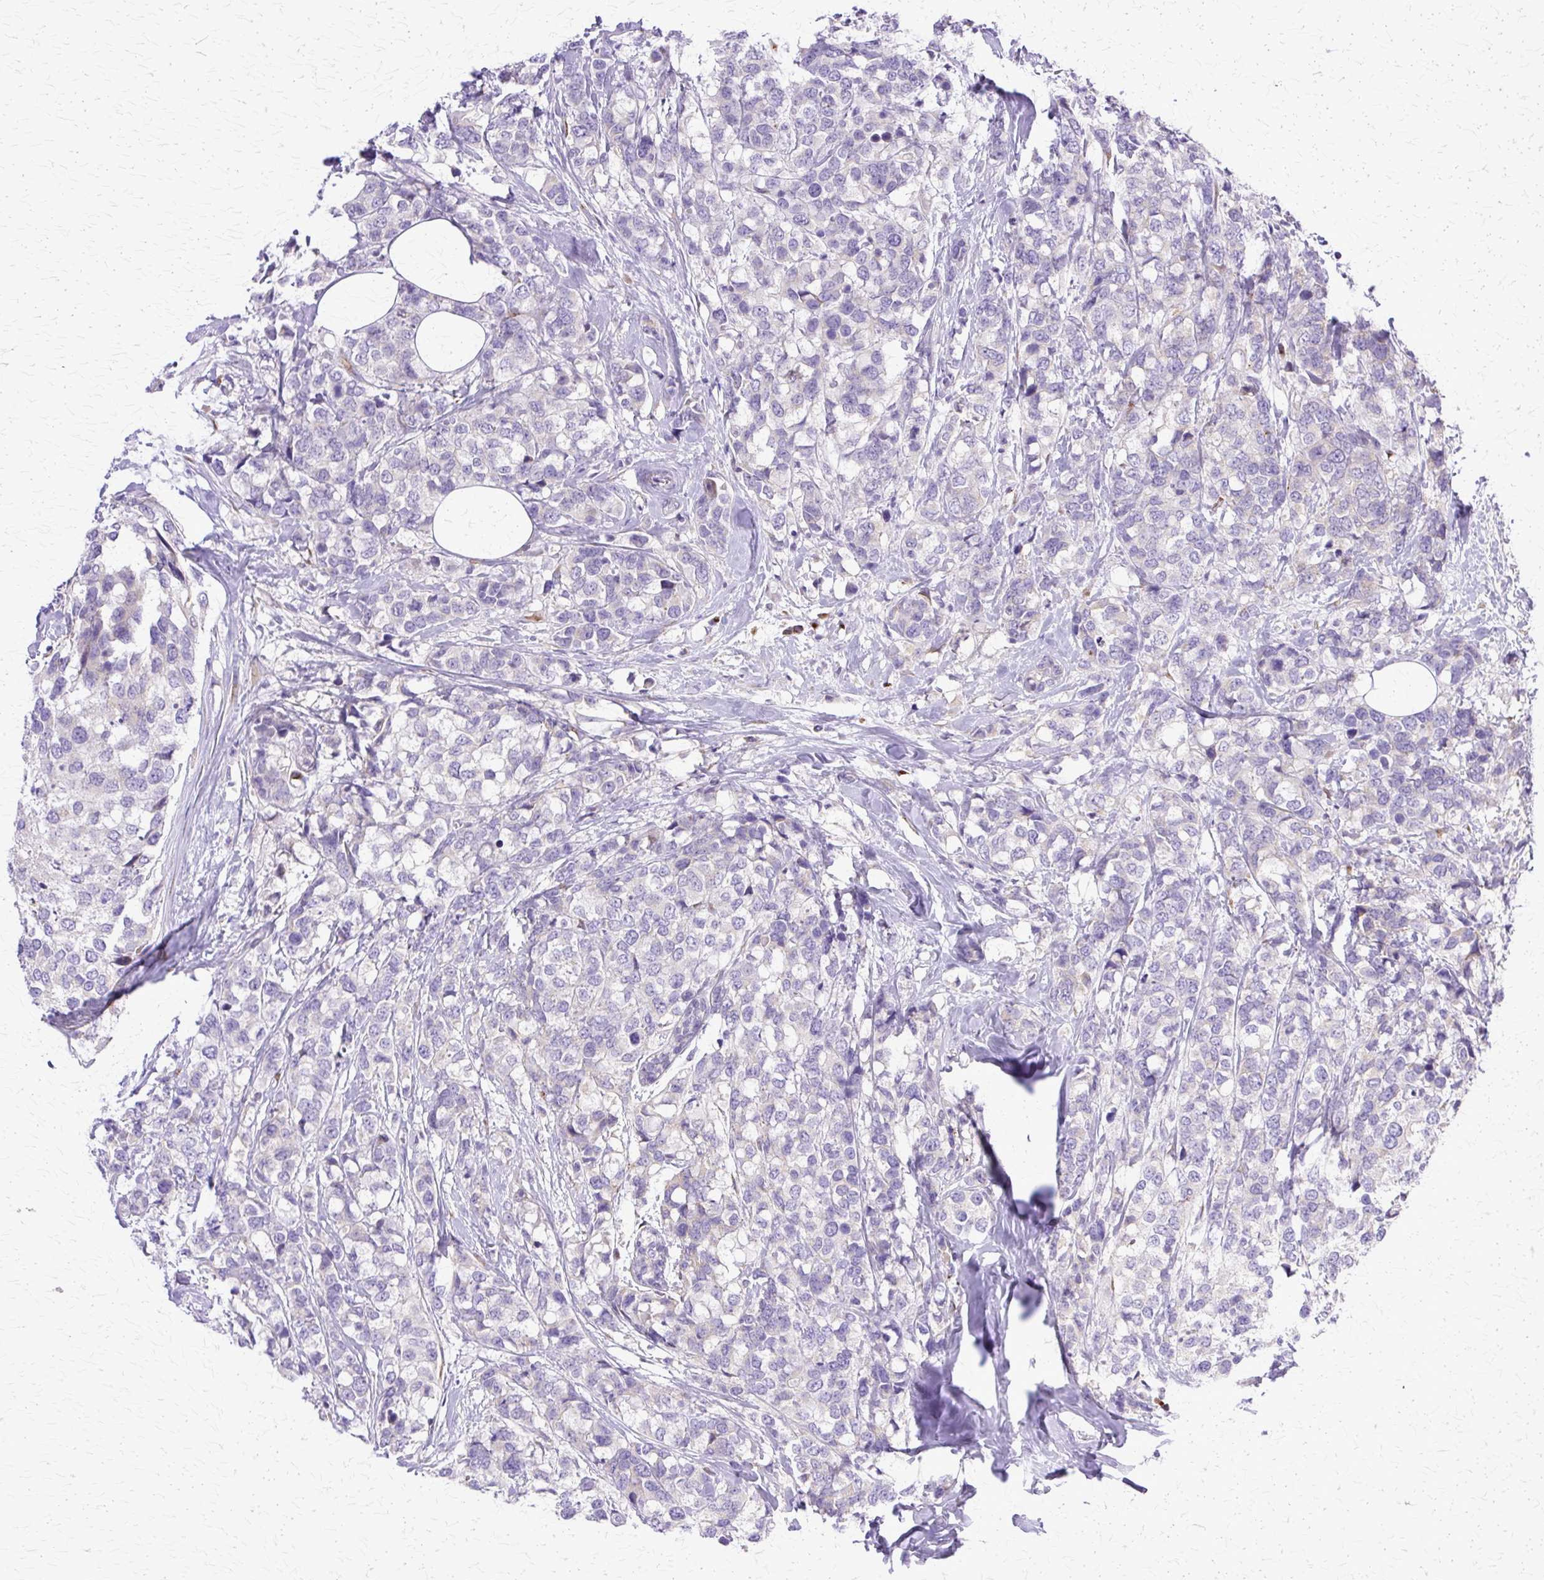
{"staining": {"intensity": "negative", "quantity": "none", "location": "none"}, "tissue": "breast cancer", "cell_type": "Tumor cells", "image_type": "cancer", "snomed": [{"axis": "morphology", "description": "Lobular carcinoma"}, {"axis": "topography", "description": "Breast"}], "caption": "A histopathology image of breast lobular carcinoma stained for a protein demonstrates no brown staining in tumor cells.", "gene": "TBC1D3G", "patient": {"sex": "female", "age": 59}}